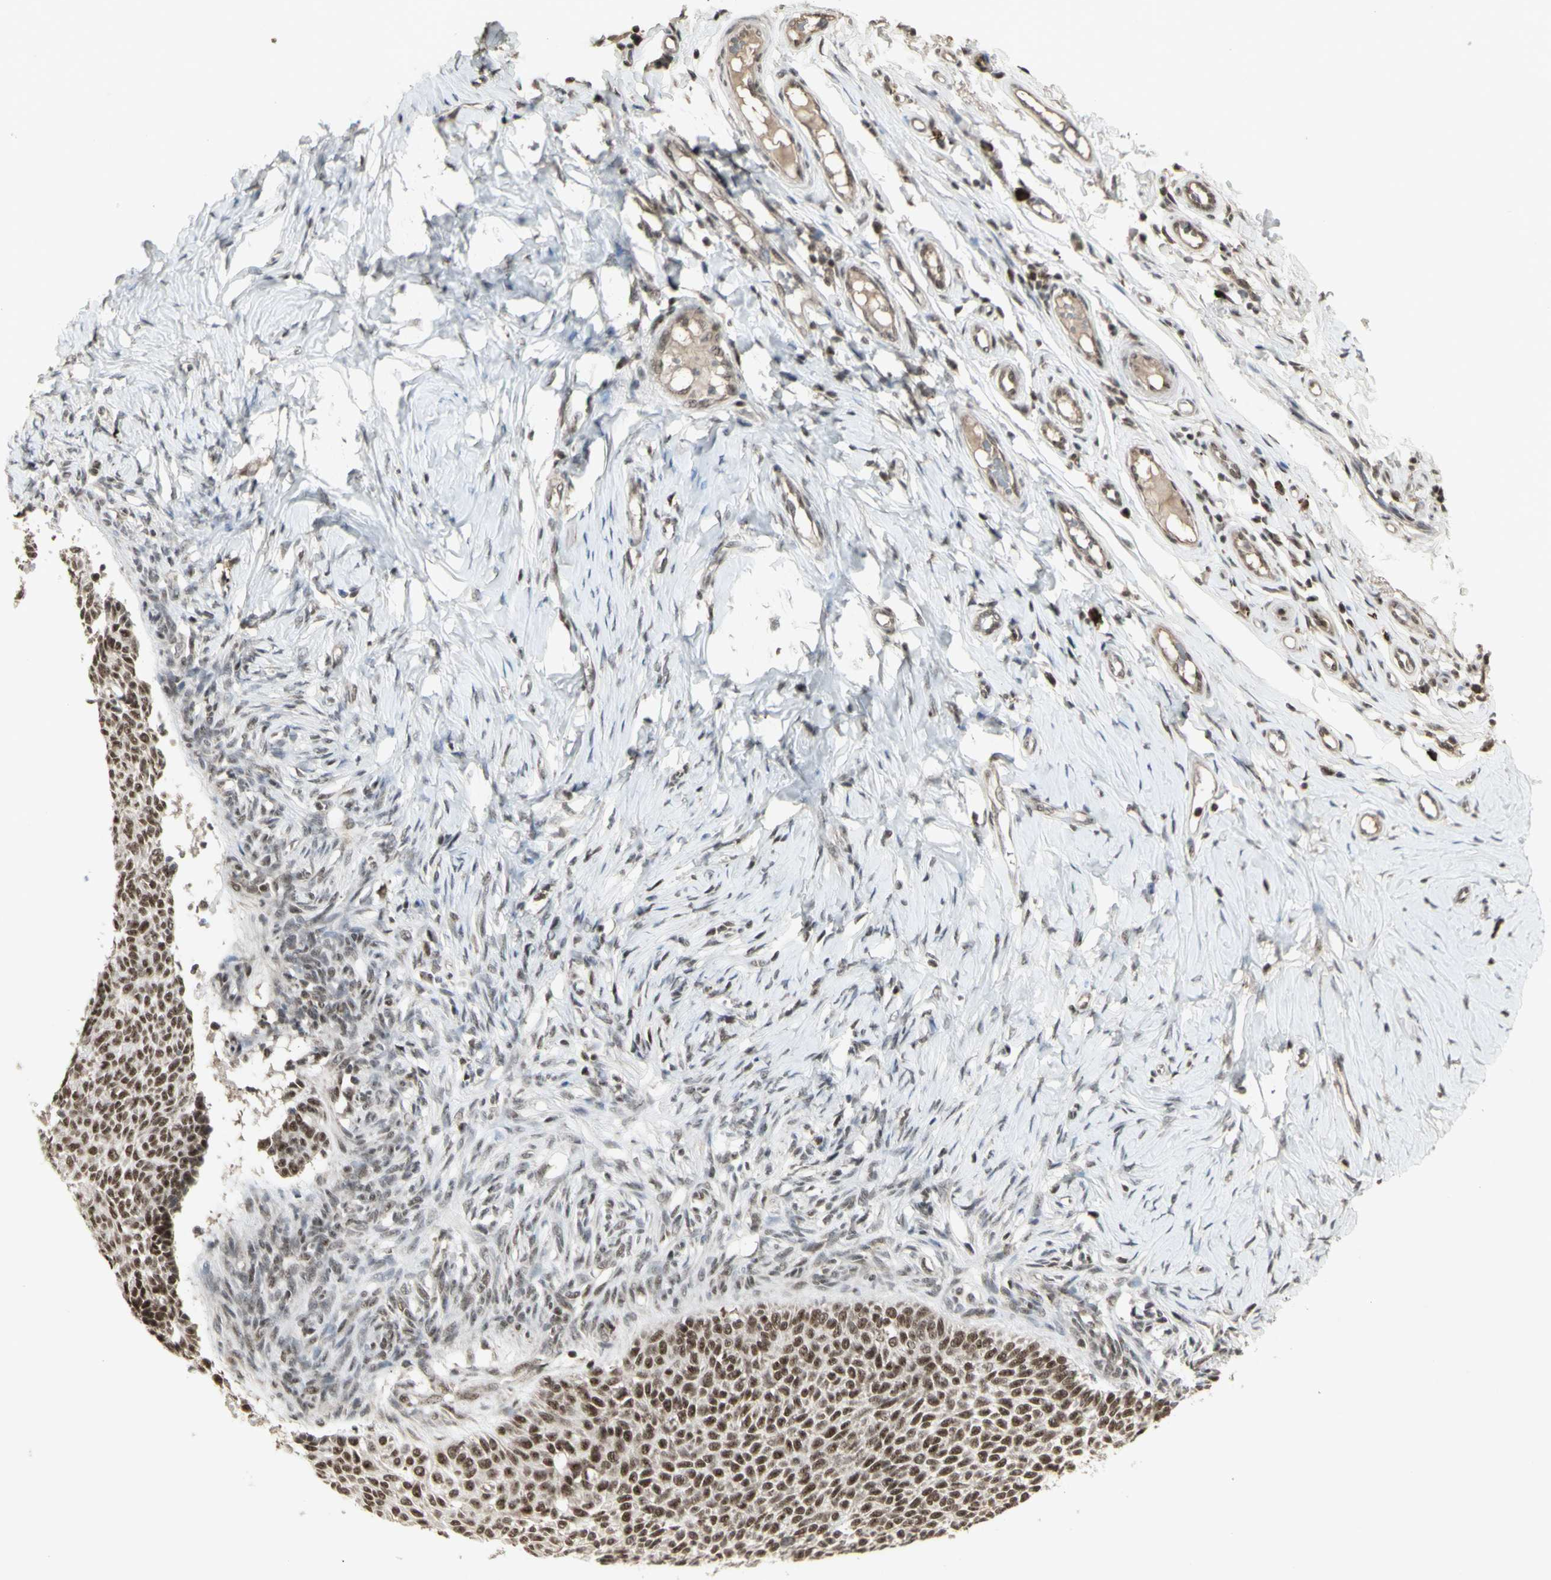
{"staining": {"intensity": "moderate", "quantity": ">75%", "location": "nuclear"}, "tissue": "skin cancer", "cell_type": "Tumor cells", "image_type": "cancer", "snomed": [{"axis": "morphology", "description": "Normal tissue, NOS"}, {"axis": "morphology", "description": "Basal cell carcinoma"}, {"axis": "topography", "description": "Skin"}], "caption": "The immunohistochemical stain shows moderate nuclear staining in tumor cells of skin cancer tissue. The staining was performed using DAB (3,3'-diaminobenzidine), with brown indicating positive protein expression. Nuclei are stained blue with hematoxylin.", "gene": "CCNT1", "patient": {"sex": "male", "age": 87}}